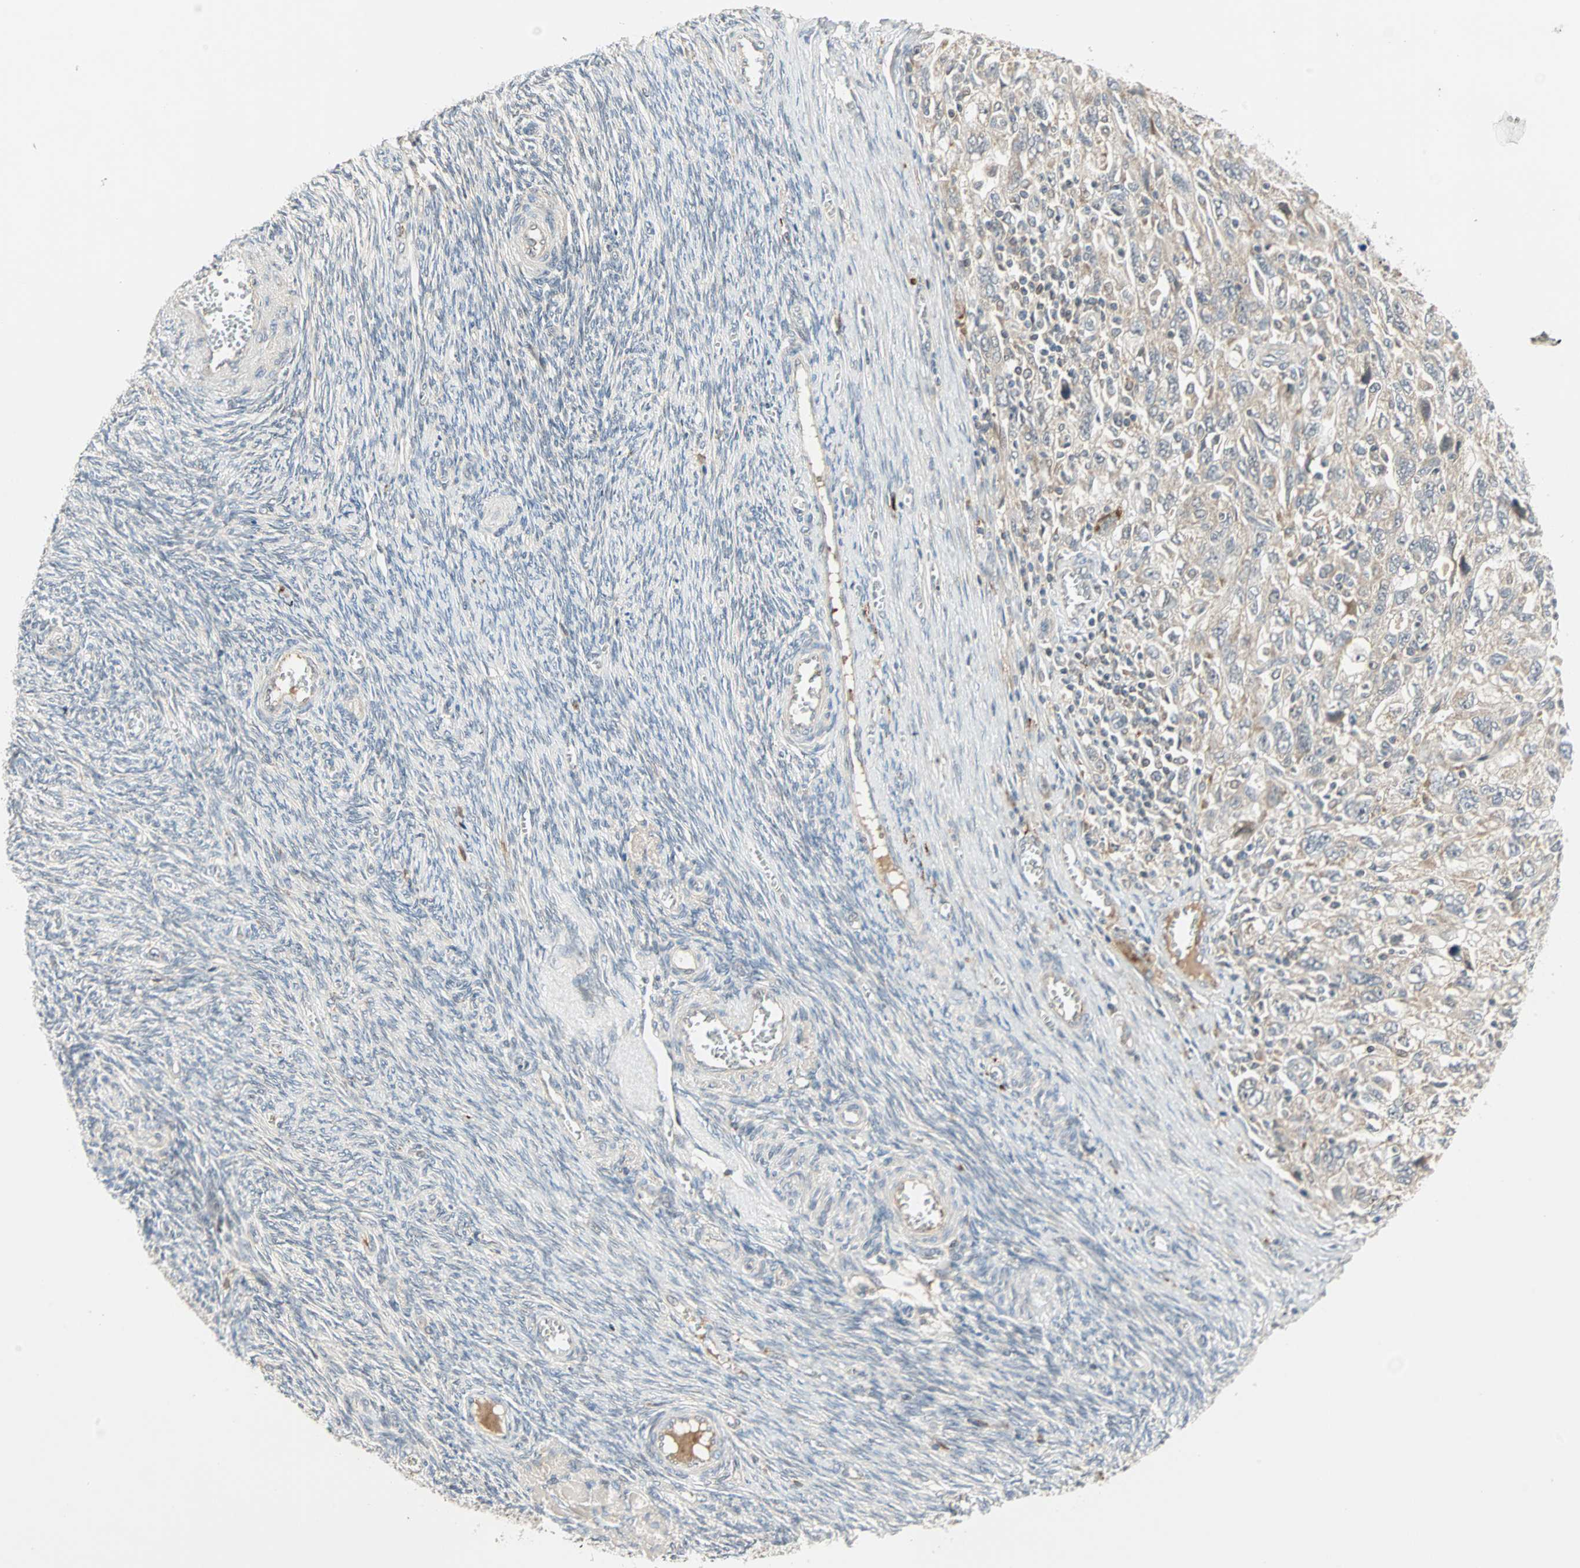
{"staining": {"intensity": "weak", "quantity": "25%-75%", "location": "cytoplasmic/membranous"}, "tissue": "ovarian cancer", "cell_type": "Tumor cells", "image_type": "cancer", "snomed": [{"axis": "morphology", "description": "Carcinoma, NOS"}, {"axis": "morphology", "description": "Cystadenocarcinoma, serous, NOS"}, {"axis": "topography", "description": "Ovary"}], "caption": "Immunohistochemistry histopathology image of human carcinoma (ovarian) stained for a protein (brown), which reveals low levels of weak cytoplasmic/membranous expression in about 25%-75% of tumor cells.", "gene": "PROS1", "patient": {"sex": "female", "age": 69}}